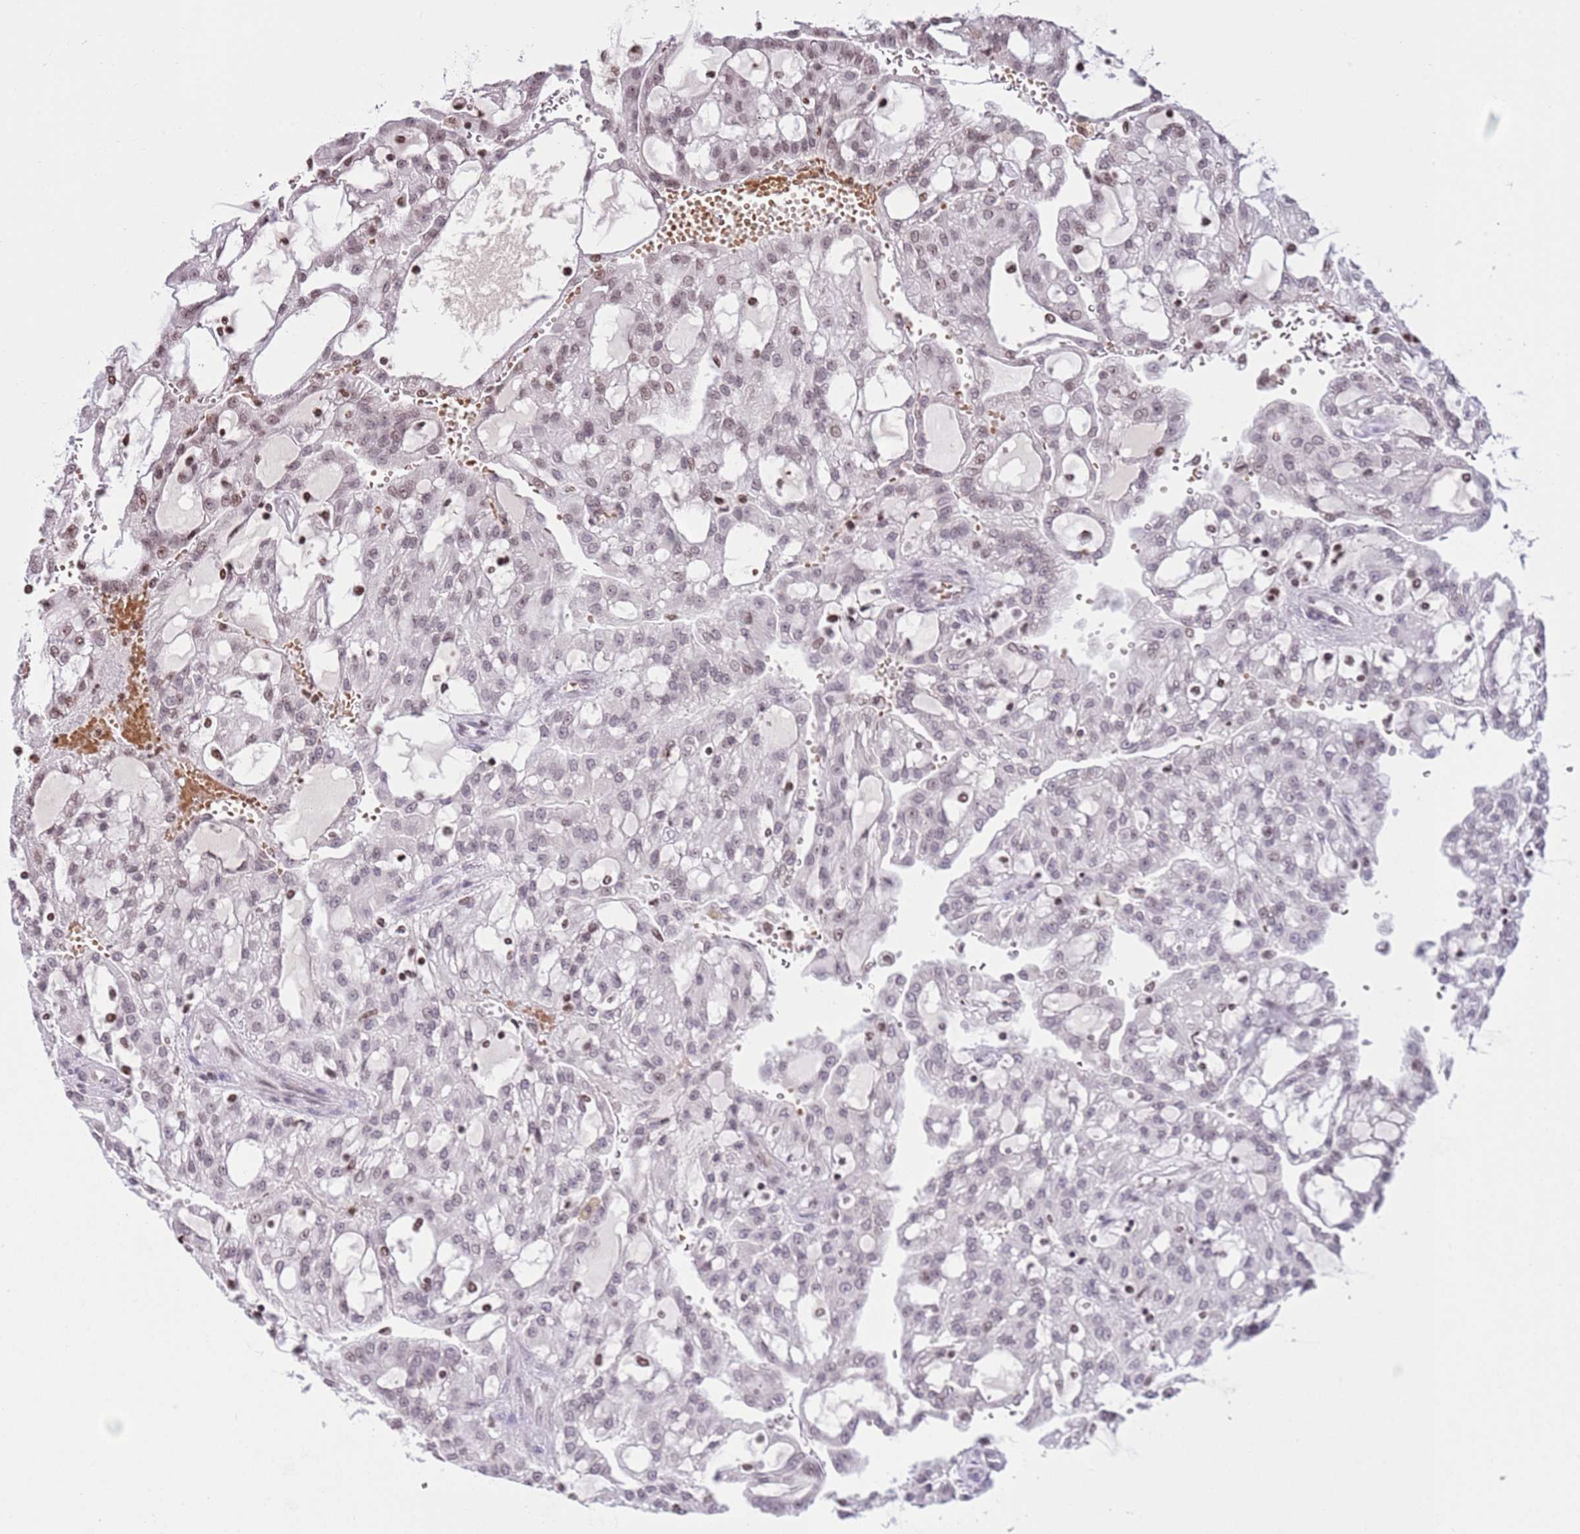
{"staining": {"intensity": "moderate", "quantity": "25%-75%", "location": "nuclear"}, "tissue": "renal cancer", "cell_type": "Tumor cells", "image_type": "cancer", "snomed": [{"axis": "morphology", "description": "Adenocarcinoma, NOS"}, {"axis": "topography", "description": "Kidney"}], "caption": "There is medium levels of moderate nuclear expression in tumor cells of renal adenocarcinoma, as demonstrated by immunohistochemical staining (brown color).", "gene": "KPNA3", "patient": {"sex": "male", "age": 63}}